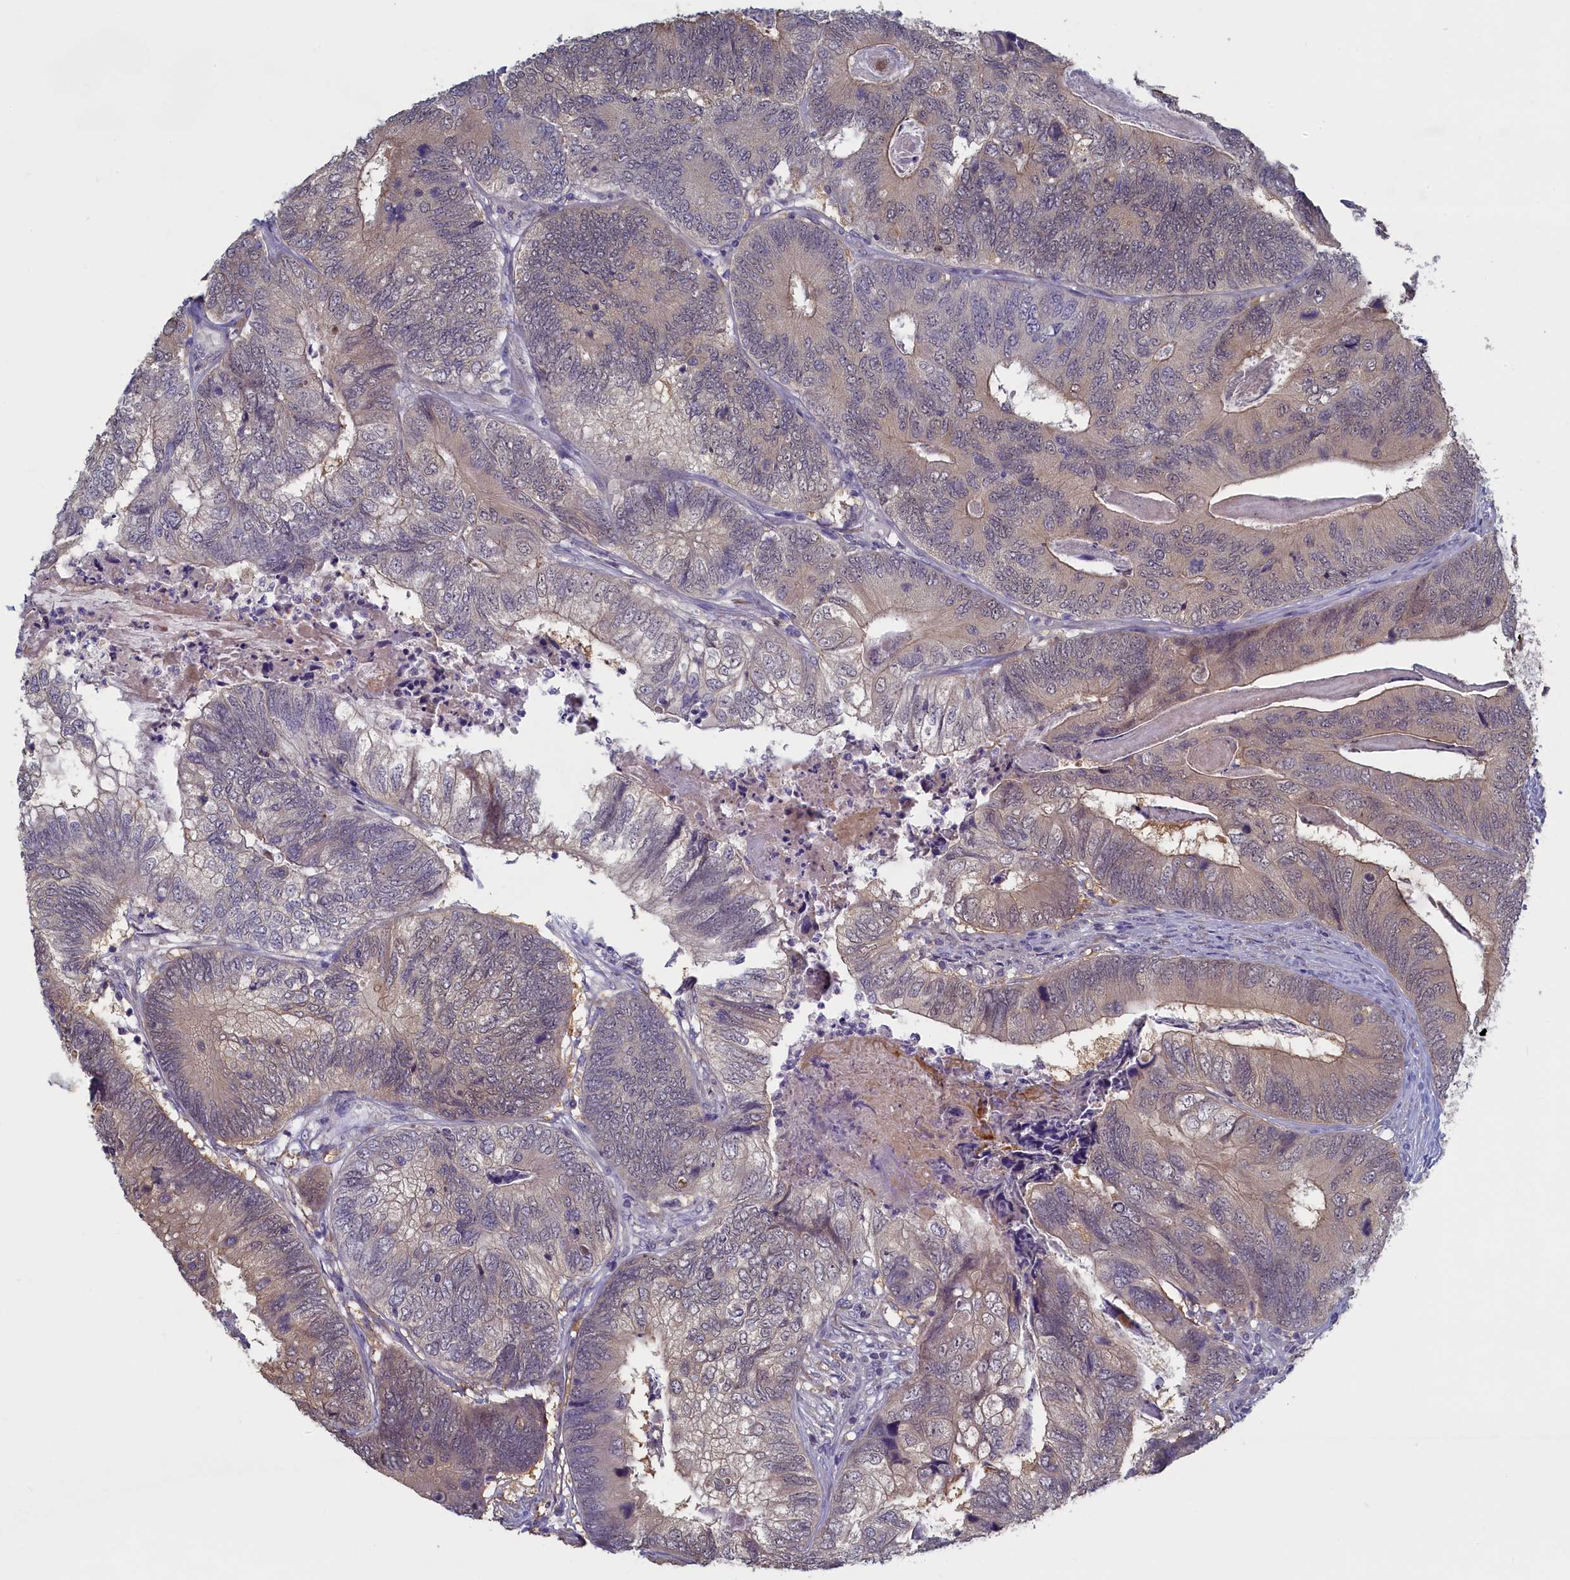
{"staining": {"intensity": "moderate", "quantity": "25%-75%", "location": "cytoplasmic/membranous"}, "tissue": "colorectal cancer", "cell_type": "Tumor cells", "image_type": "cancer", "snomed": [{"axis": "morphology", "description": "Adenocarcinoma, NOS"}, {"axis": "topography", "description": "Colon"}], "caption": "Immunohistochemical staining of human colorectal cancer demonstrates medium levels of moderate cytoplasmic/membranous protein expression in about 25%-75% of tumor cells.", "gene": "UCHL3", "patient": {"sex": "female", "age": 67}}